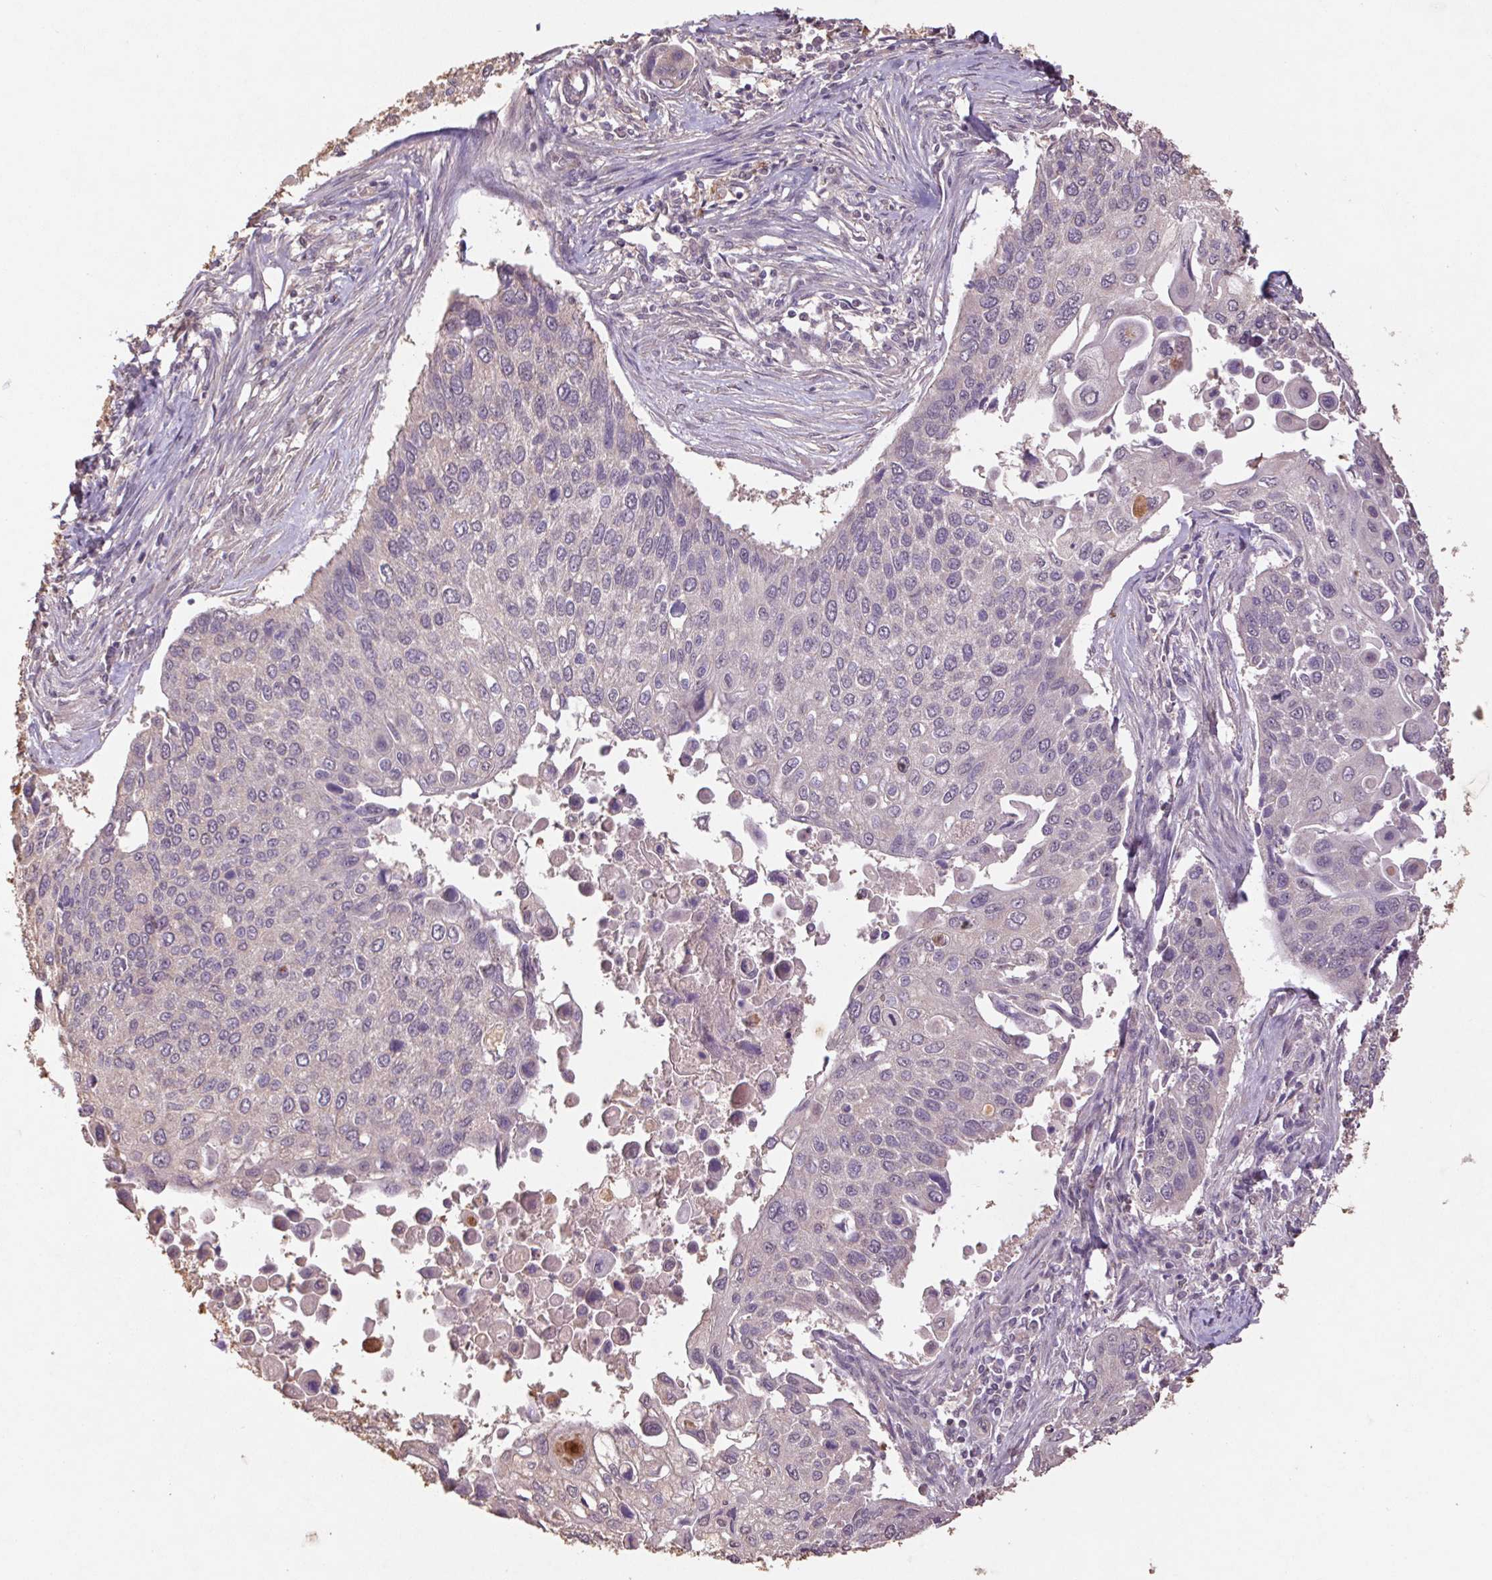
{"staining": {"intensity": "weak", "quantity": "<25%", "location": "cytoplasmic/membranous"}, "tissue": "lung cancer", "cell_type": "Tumor cells", "image_type": "cancer", "snomed": [{"axis": "morphology", "description": "Squamous cell carcinoma, NOS"}, {"axis": "morphology", "description": "Squamous cell carcinoma, metastatic, NOS"}, {"axis": "topography", "description": "Lung"}], "caption": "The histopathology image exhibits no significant staining in tumor cells of lung cancer.", "gene": "GRM2", "patient": {"sex": "male", "age": 63}}